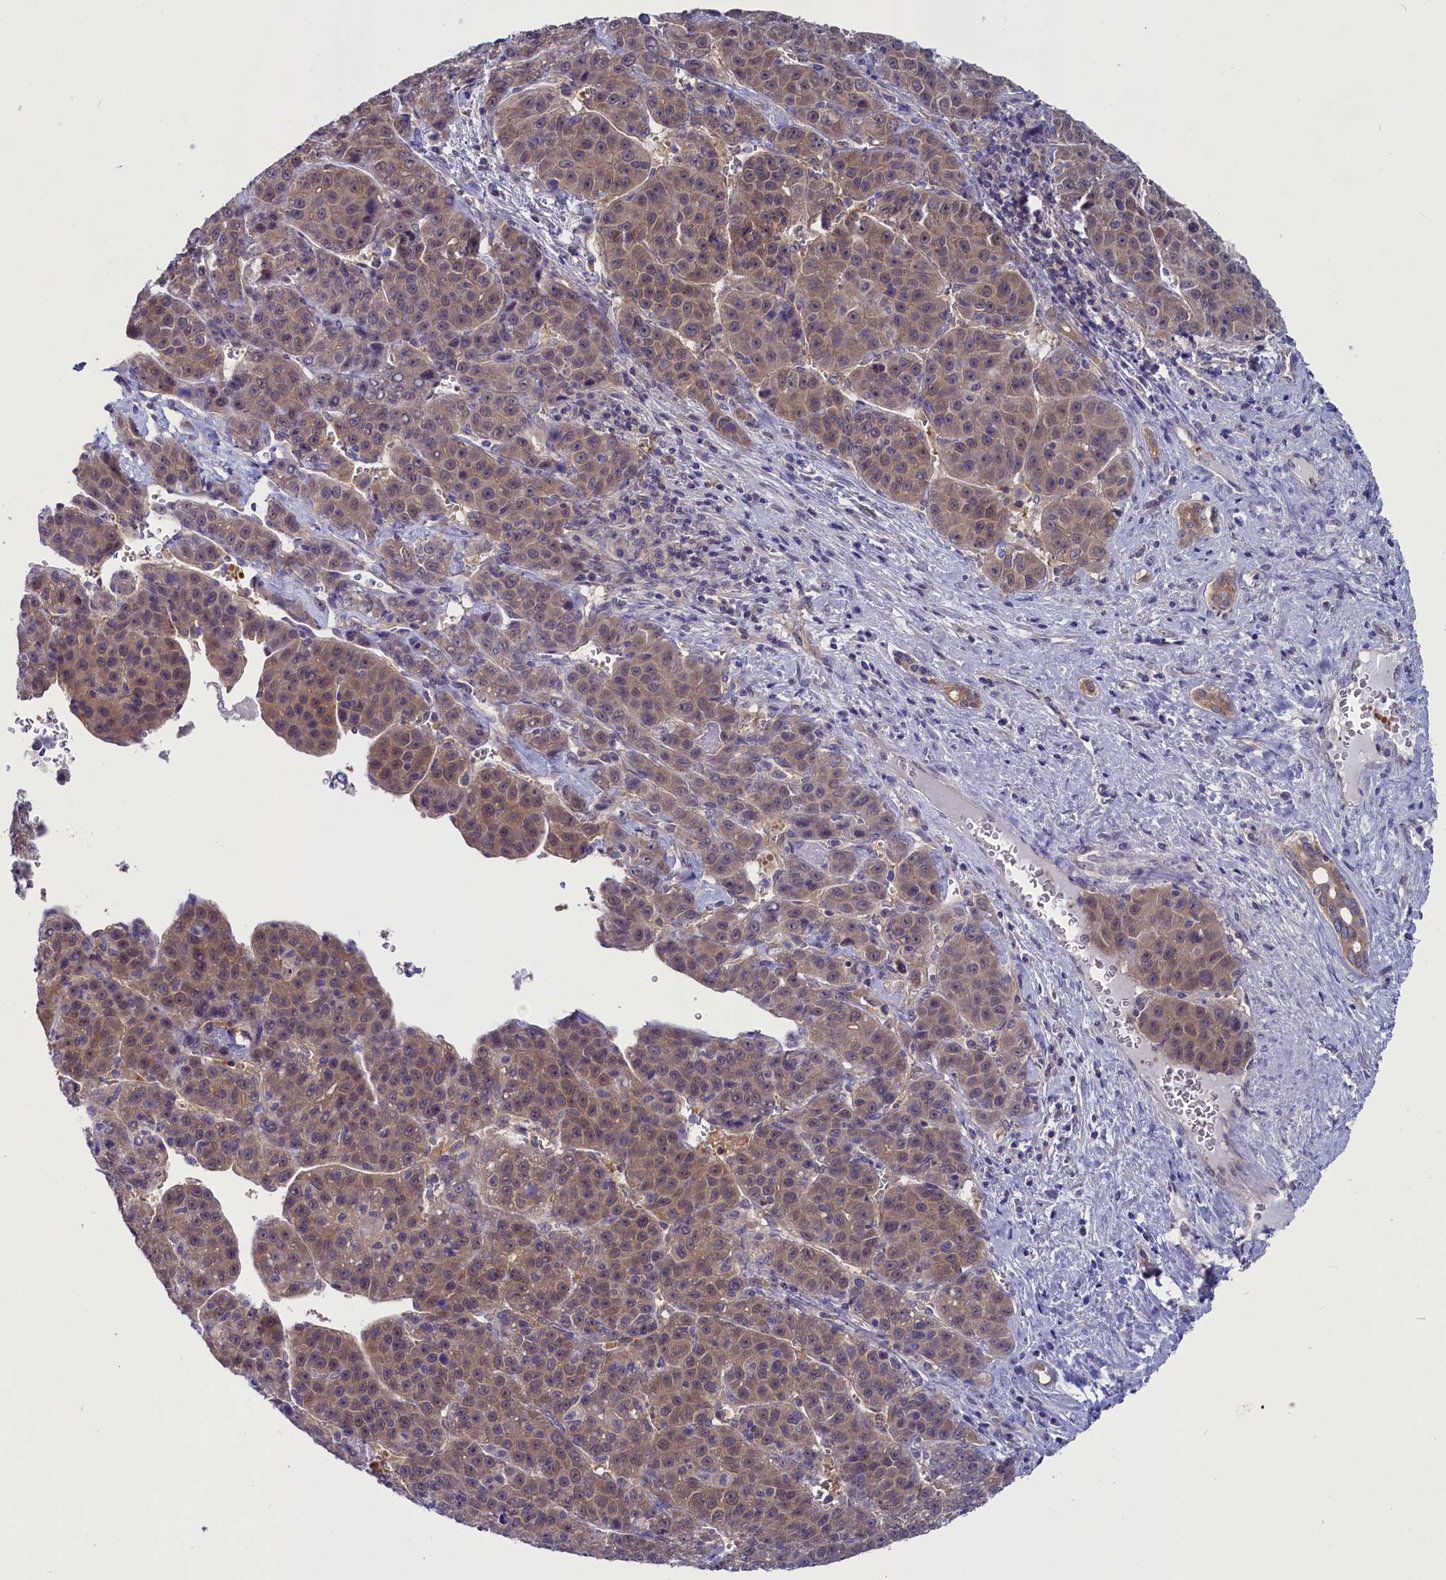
{"staining": {"intensity": "weak", "quantity": ">75%", "location": "cytoplasmic/membranous"}, "tissue": "liver cancer", "cell_type": "Tumor cells", "image_type": "cancer", "snomed": [{"axis": "morphology", "description": "Carcinoma, Hepatocellular, NOS"}, {"axis": "topography", "description": "Liver"}], "caption": "Immunohistochemistry (IHC) staining of liver hepatocellular carcinoma, which exhibits low levels of weak cytoplasmic/membranous staining in about >75% of tumor cells indicating weak cytoplasmic/membranous protein staining. The staining was performed using DAB (3,3'-diaminobenzidine) (brown) for protein detection and nuclei were counterstained in hematoxylin (blue).", "gene": "CIAPIN1", "patient": {"sex": "female", "age": 53}}